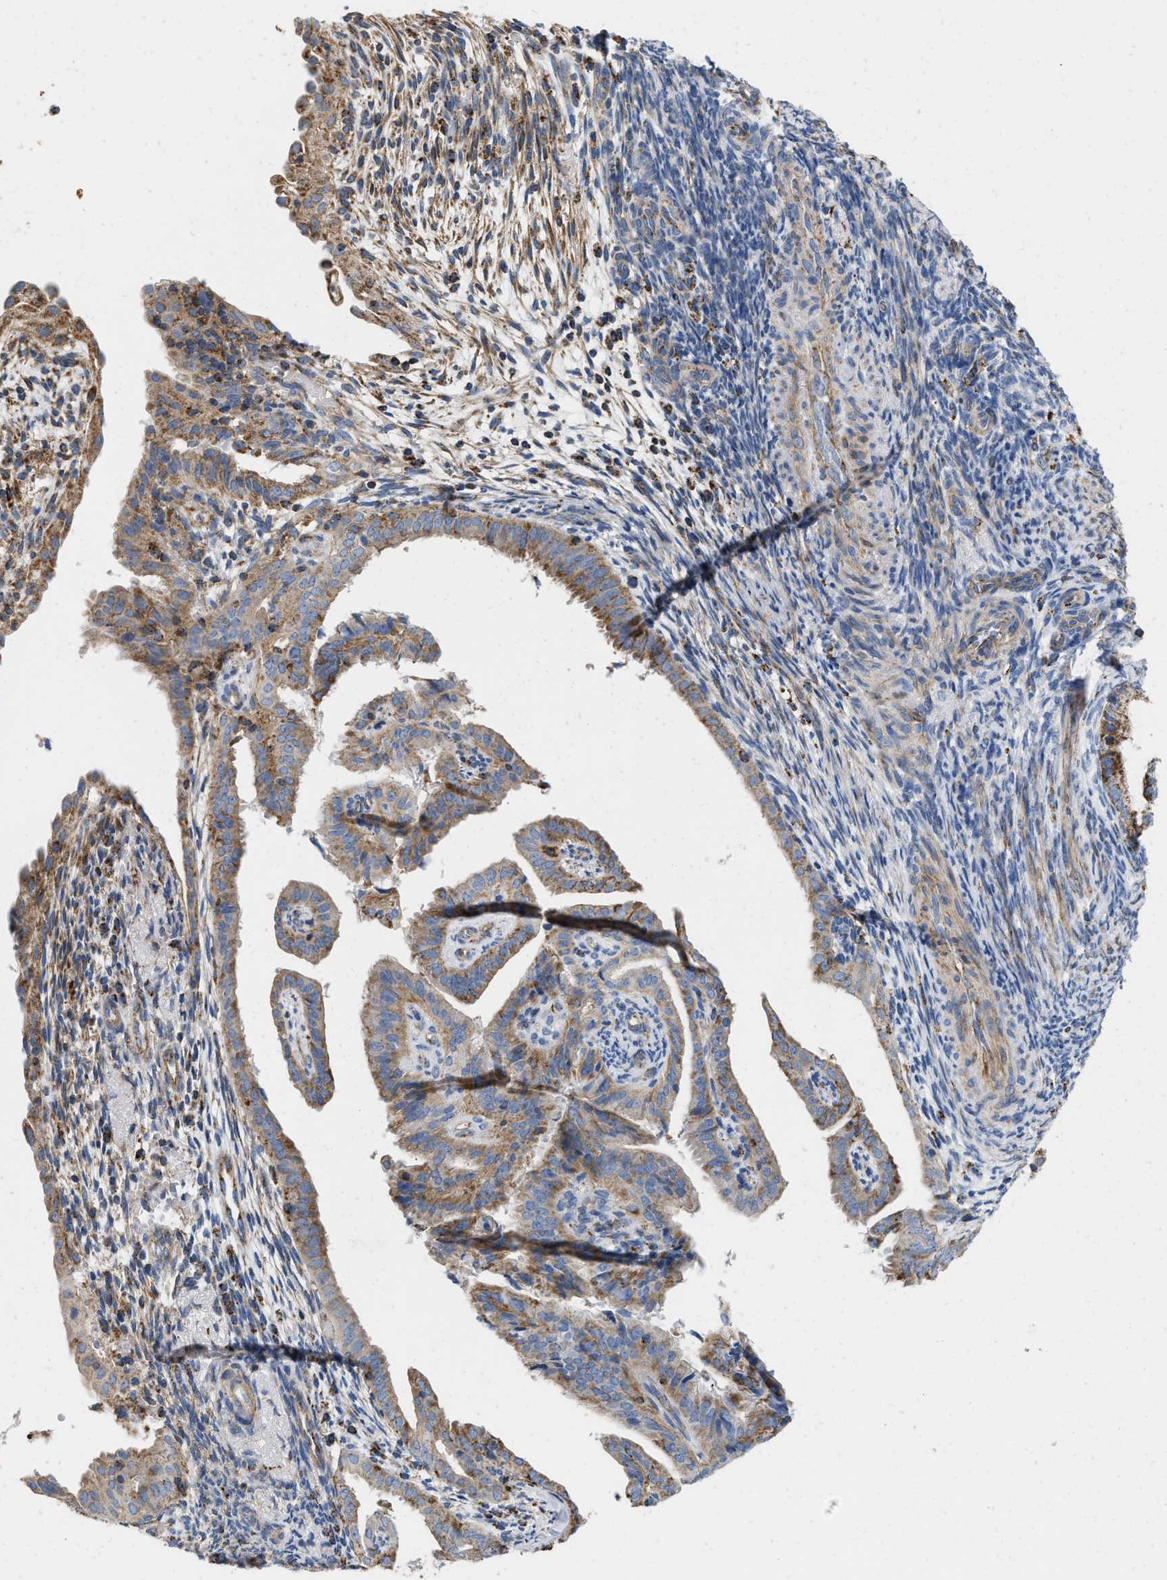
{"staining": {"intensity": "strong", "quantity": ">75%", "location": "cytoplasmic/membranous"}, "tissue": "endometrial cancer", "cell_type": "Tumor cells", "image_type": "cancer", "snomed": [{"axis": "morphology", "description": "Adenocarcinoma, NOS"}, {"axis": "topography", "description": "Endometrium"}], "caption": "High-power microscopy captured an immunohistochemistry histopathology image of endometrial adenocarcinoma, revealing strong cytoplasmic/membranous expression in approximately >75% of tumor cells.", "gene": "GRB10", "patient": {"sex": "female", "age": 58}}